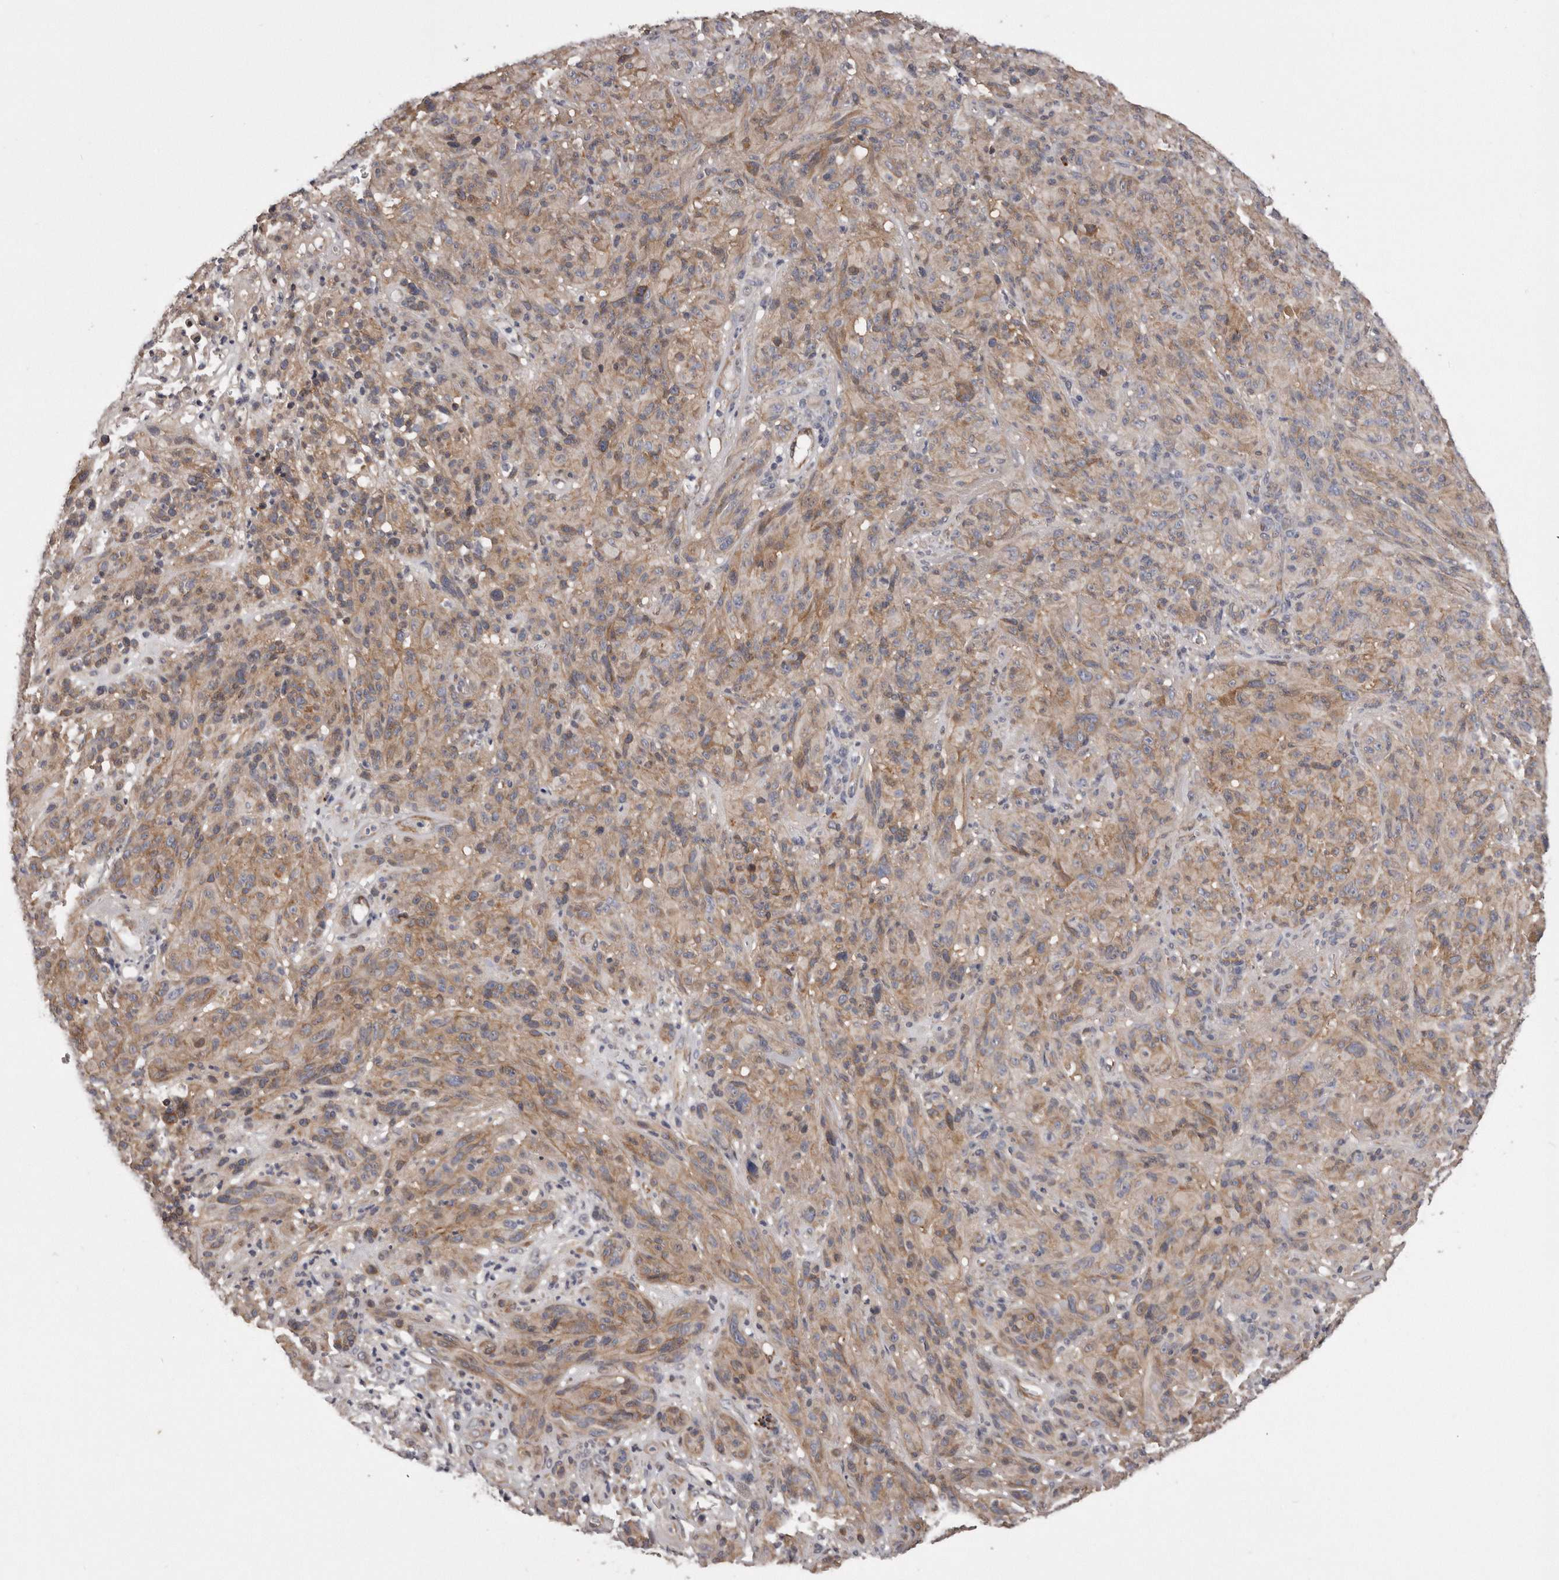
{"staining": {"intensity": "moderate", "quantity": ">75%", "location": "cytoplasmic/membranous"}, "tissue": "melanoma", "cell_type": "Tumor cells", "image_type": "cancer", "snomed": [{"axis": "morphology", "description": "Malignant melanoma, NOS"}, {"axis": "topography", "description": "Skin of head"}], "caption": "Immunohistochemical staining of malignant melanoma exhibits medium levels of moderate cytoplasmic/membranous positivity in approximately >75% of tumor cells.", "gene": "ARMCX1", "patient": {"sex": "male", "age": 96}}